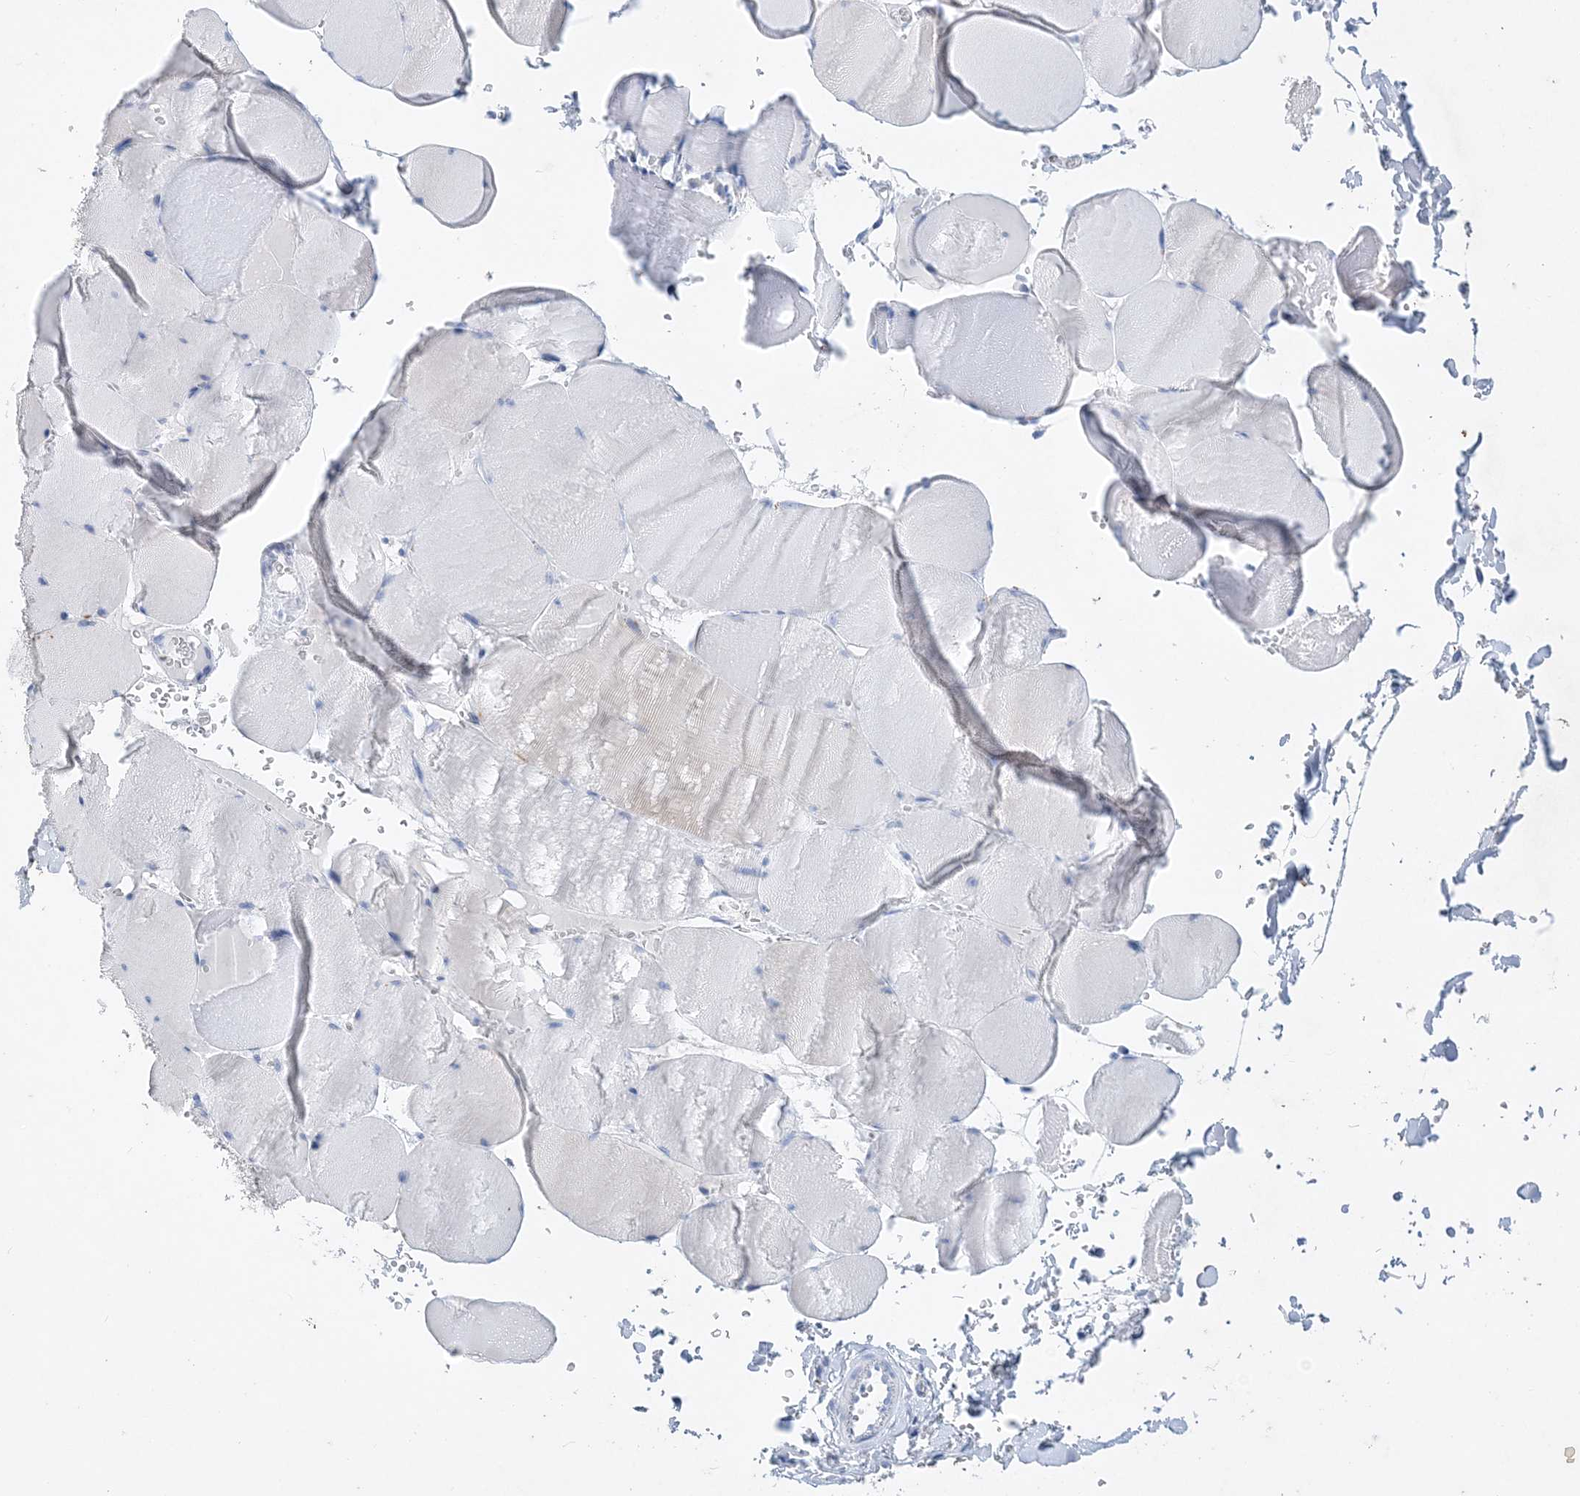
{"staining": {"intensity": "negative", "quantity": "none", "location": "none"}, "tissue": "skeletal muscle", "cell_type": "Myocytes", "image_type": "normal", "snomed": [{"axis": "morphology", "description": "Normal tissue, NOS"}, {"axis": "topography", "description": "Skeletal muscle"}, {"axis": "topography", "description": "Head-Neck"}], "caption": "IHC of normal human skeletal muscle exhibits no positivity in myocytes.", "gene": "COPS8", "patient": {"sex": "male", "age": 66}}